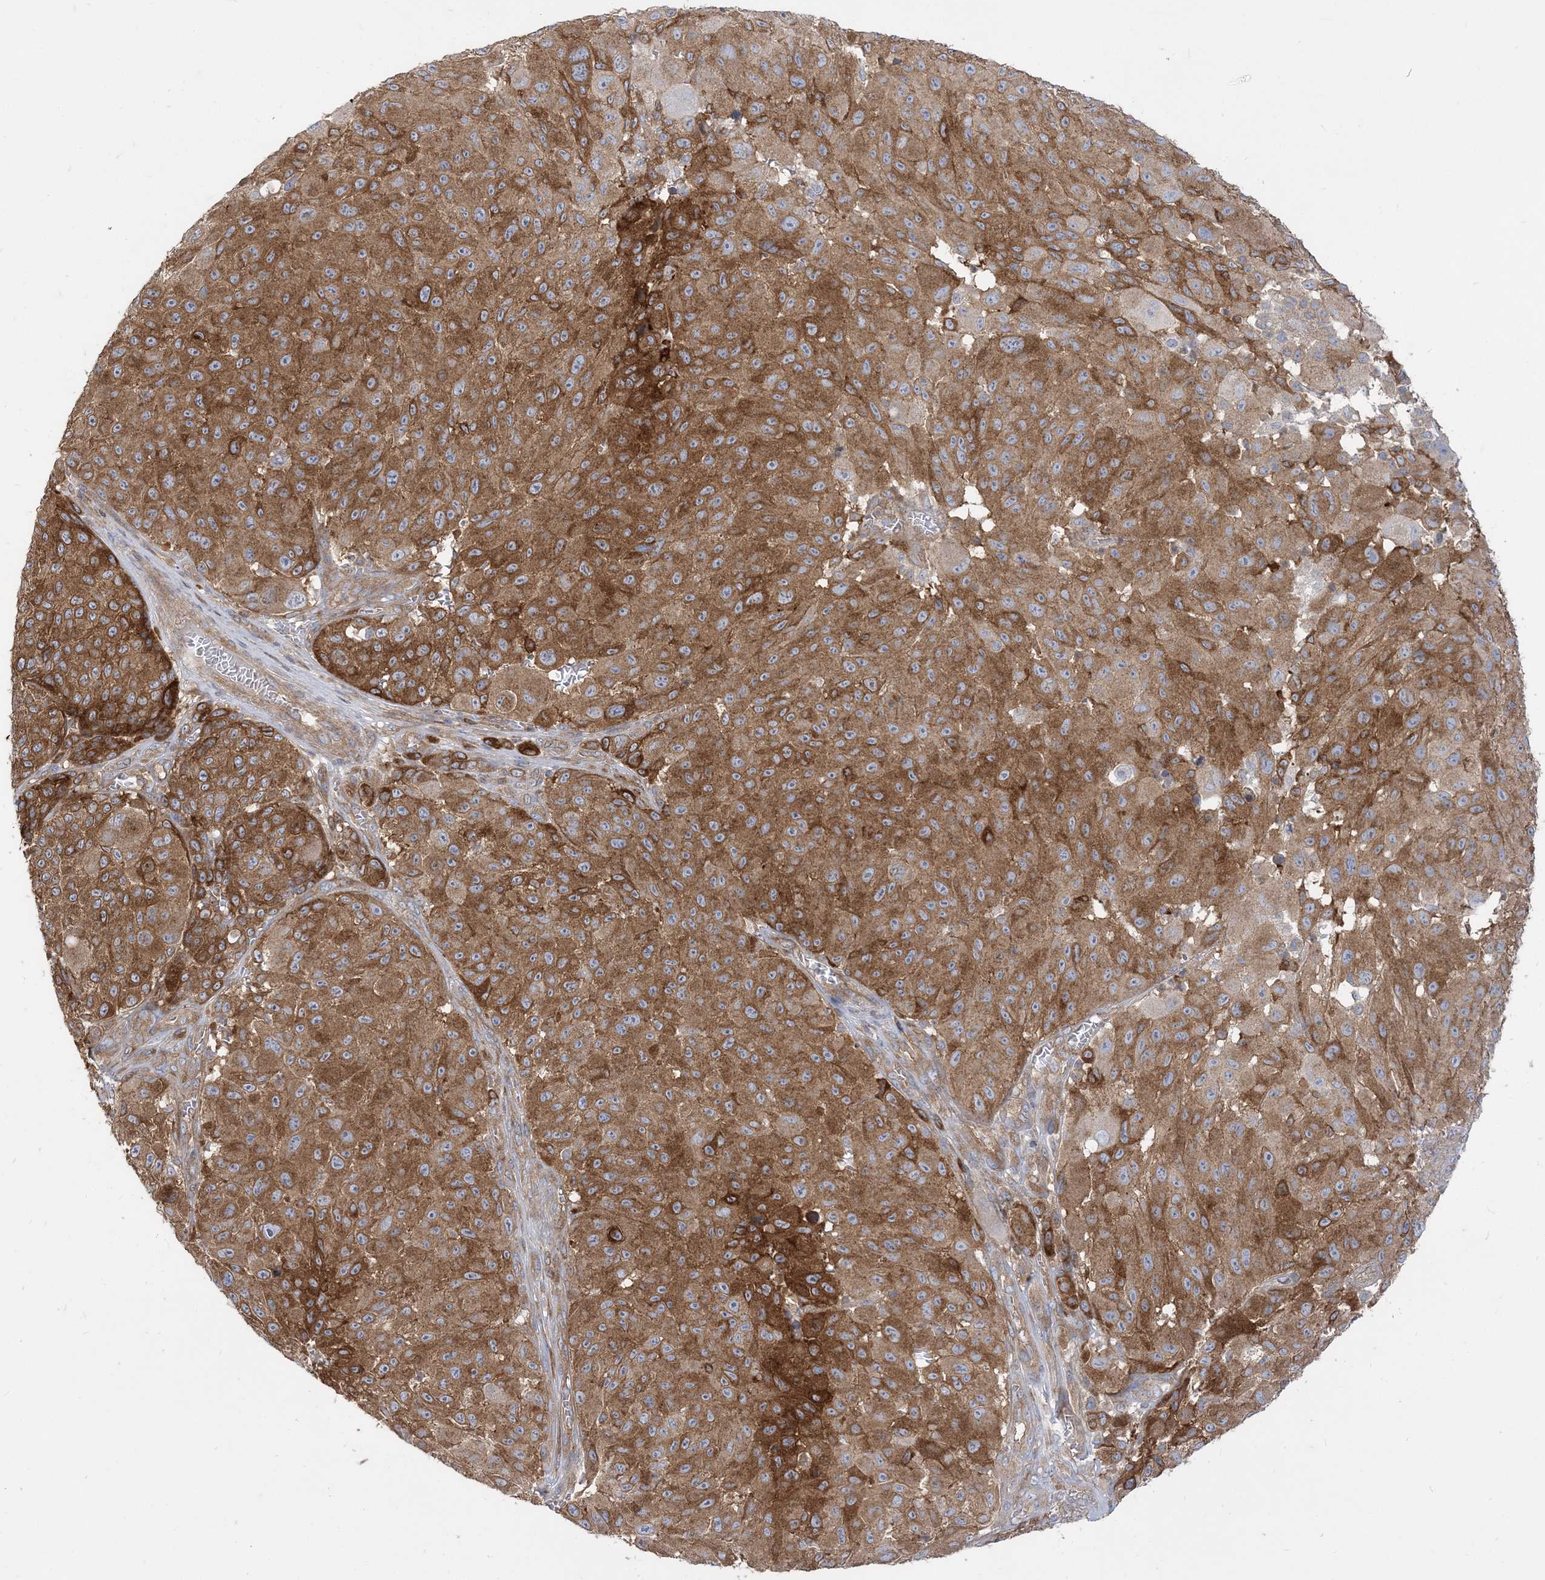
{"staining": {"intensity": "moderate", "quantity": ">75%", "location": "cytoplasmic/membranous"}, "tissue": "melanoma", "cell_type": "Tumor cells", "image_type": "cancer", "snomed": [{"axis": "morphology", "description": "Malignant melanoma, NOS"}, {"axis": "topography", "description": "Skin"}], "caption": "Melanoma stained for a protein displays moderate cytoplasmic/membranous positivity in tumor cells.", "gene": "STAM", "patient": {"sex": "male", "age": 83}}